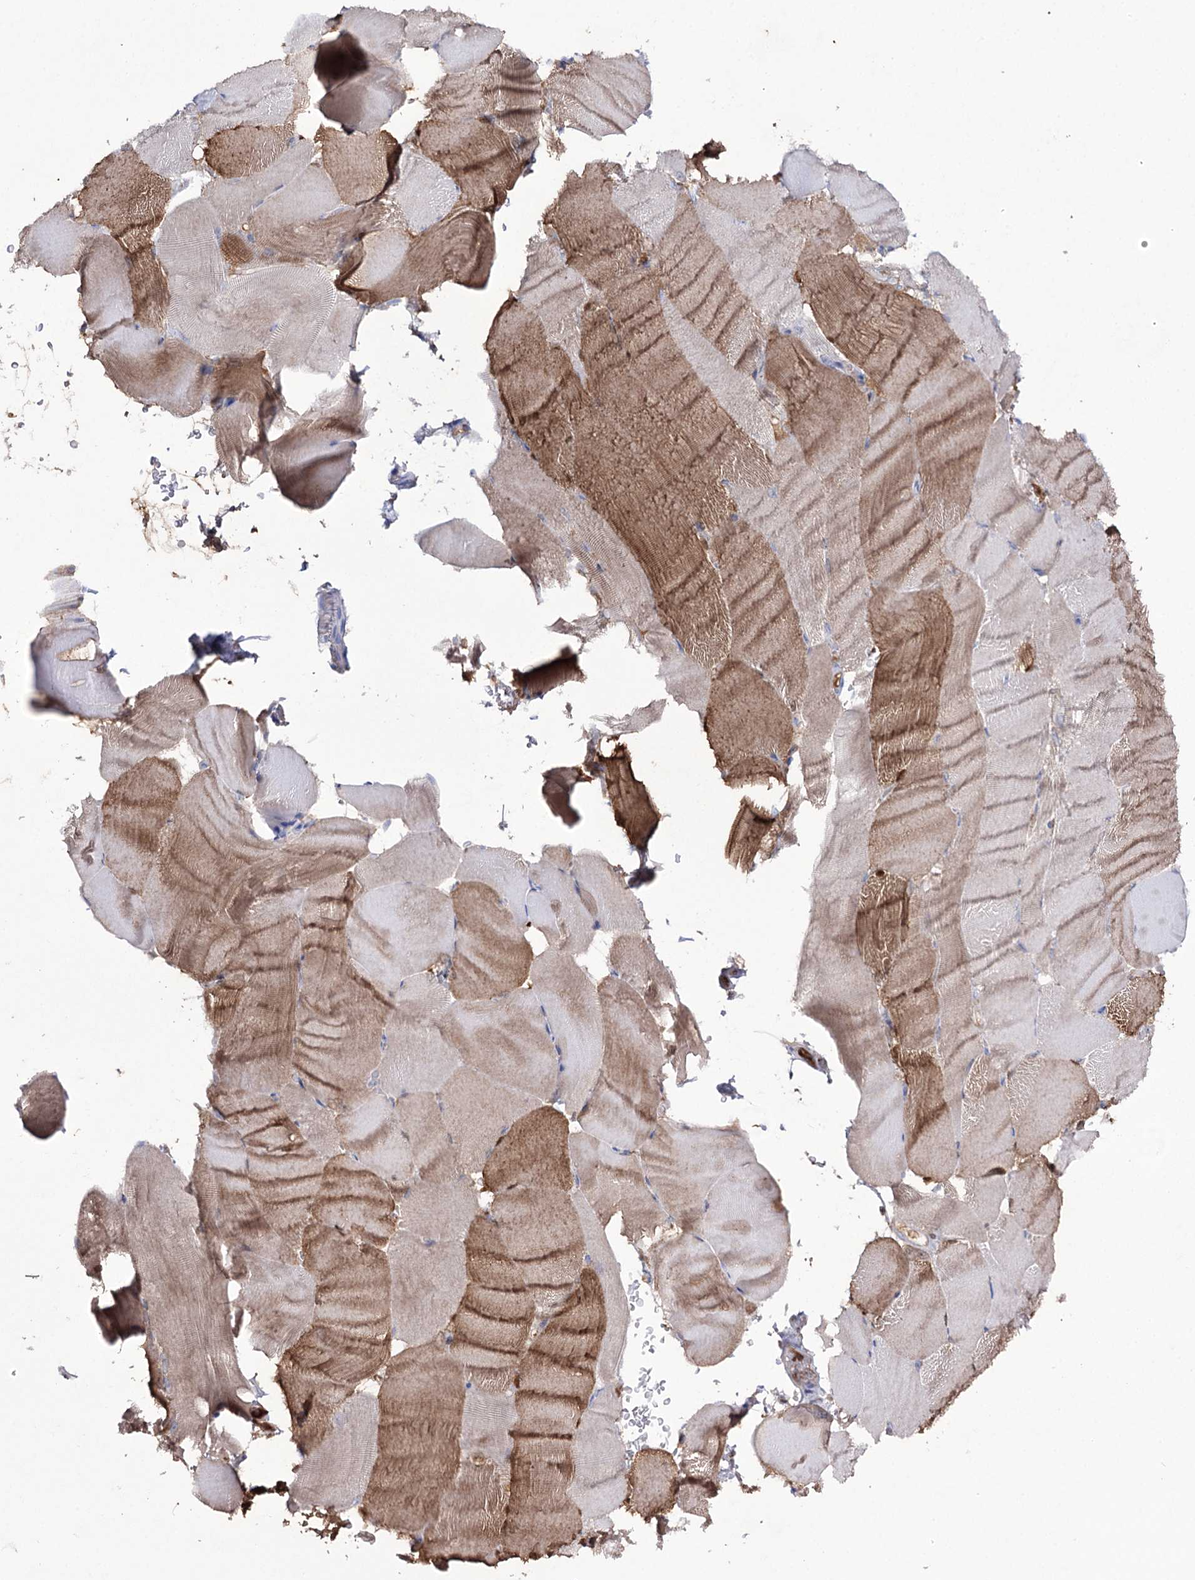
{"staining": {"intensity": "moderate", "quantity": ">75%", "location": "cytoplasmic/membranous"}, "tissue": "skeletal muscle", "cell_type": "Myocytes", "image_type": "normal", "snomed": [{"axis": "morphology", "description": "Normal tissue, NOS"}, {"axis": "topography", "description": "Skeletal muscle"}, {"axis": "topography", "description": "Parathyroid gland"}], "caption": "Immunohistochemistry (IHC) histopathology image of normal human skeletal muscle stained for a protein (brown), which reveals medium levels of moderate cytoplasmic/membranous positivity in about >75% of myocytes.", "gene": "NAGLU", "patient": {"sex": "female", "age": 37}}